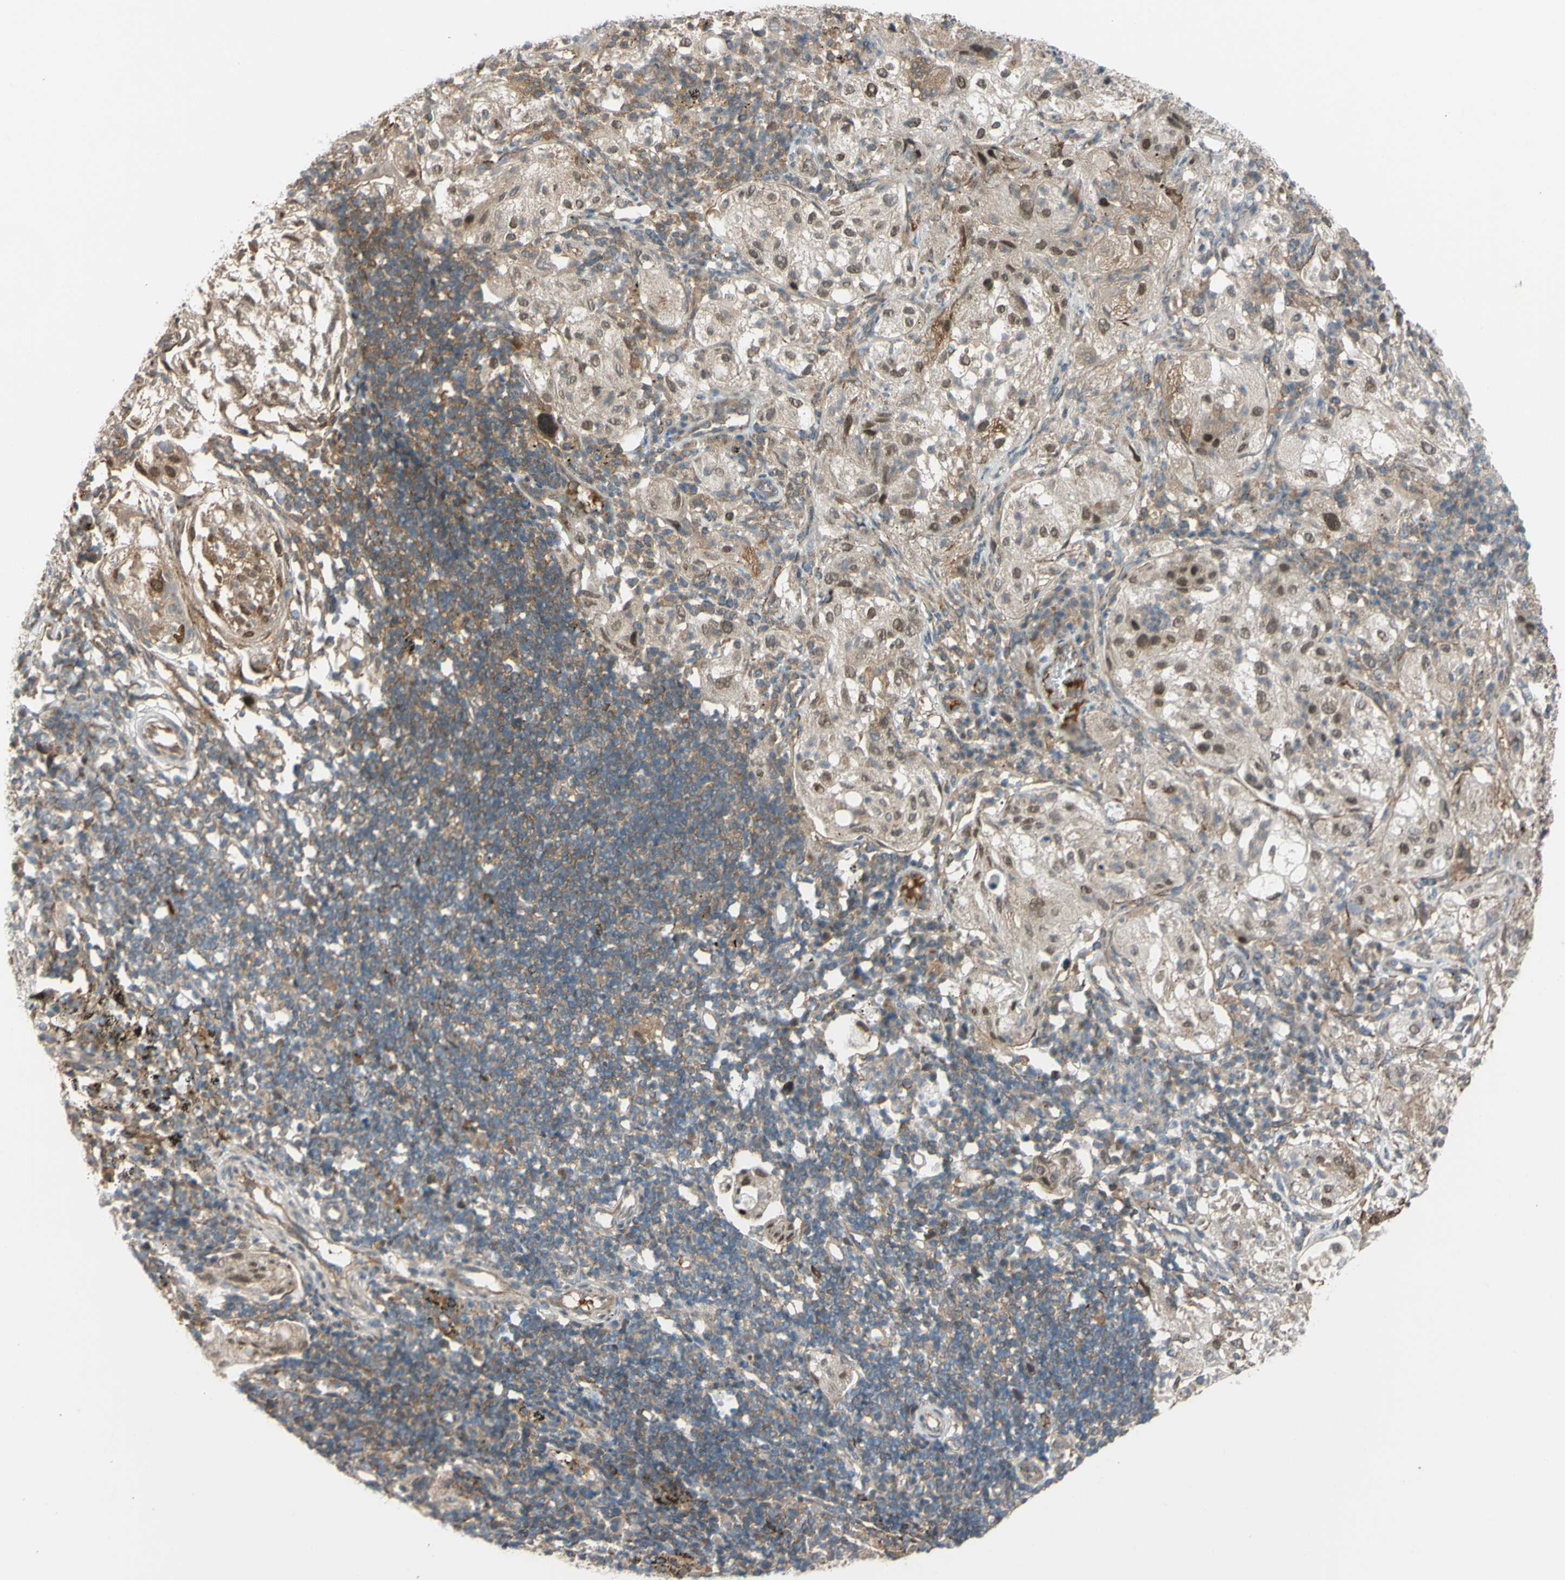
{"staining": {"intensity": "weak", "quantity": "25%-75%", "location": "cytoplasmic/membranous,nuclear"}, "tissue": "lung cancer", "cell_type": "Tumor cells", "image_type": "cancer", "snomed": [{"axis": "morphology", "description": "Inflammation, NOS"}, {"axis": "morphology", "description": "Squamous cell carcinoma, NOS"}, {"axis": "topography", "description": "Lymph node"}, {"axis": "topography", "description": "Soft tissue"}, {"axis": "topography", "description": "Lung"}], "caption": "Lung cancer (squamous cell carcinoma) was stained to show a protein in brown. There is low levels of weak cytoplasmic/membranous and nuclear positivity in approximately 25%-75% of tumor cells. The protein of interest is shown in brown color, while the nuclei are stained blue.", "gene": "FLII", "patient": {"sex": "male", "age": 66}}